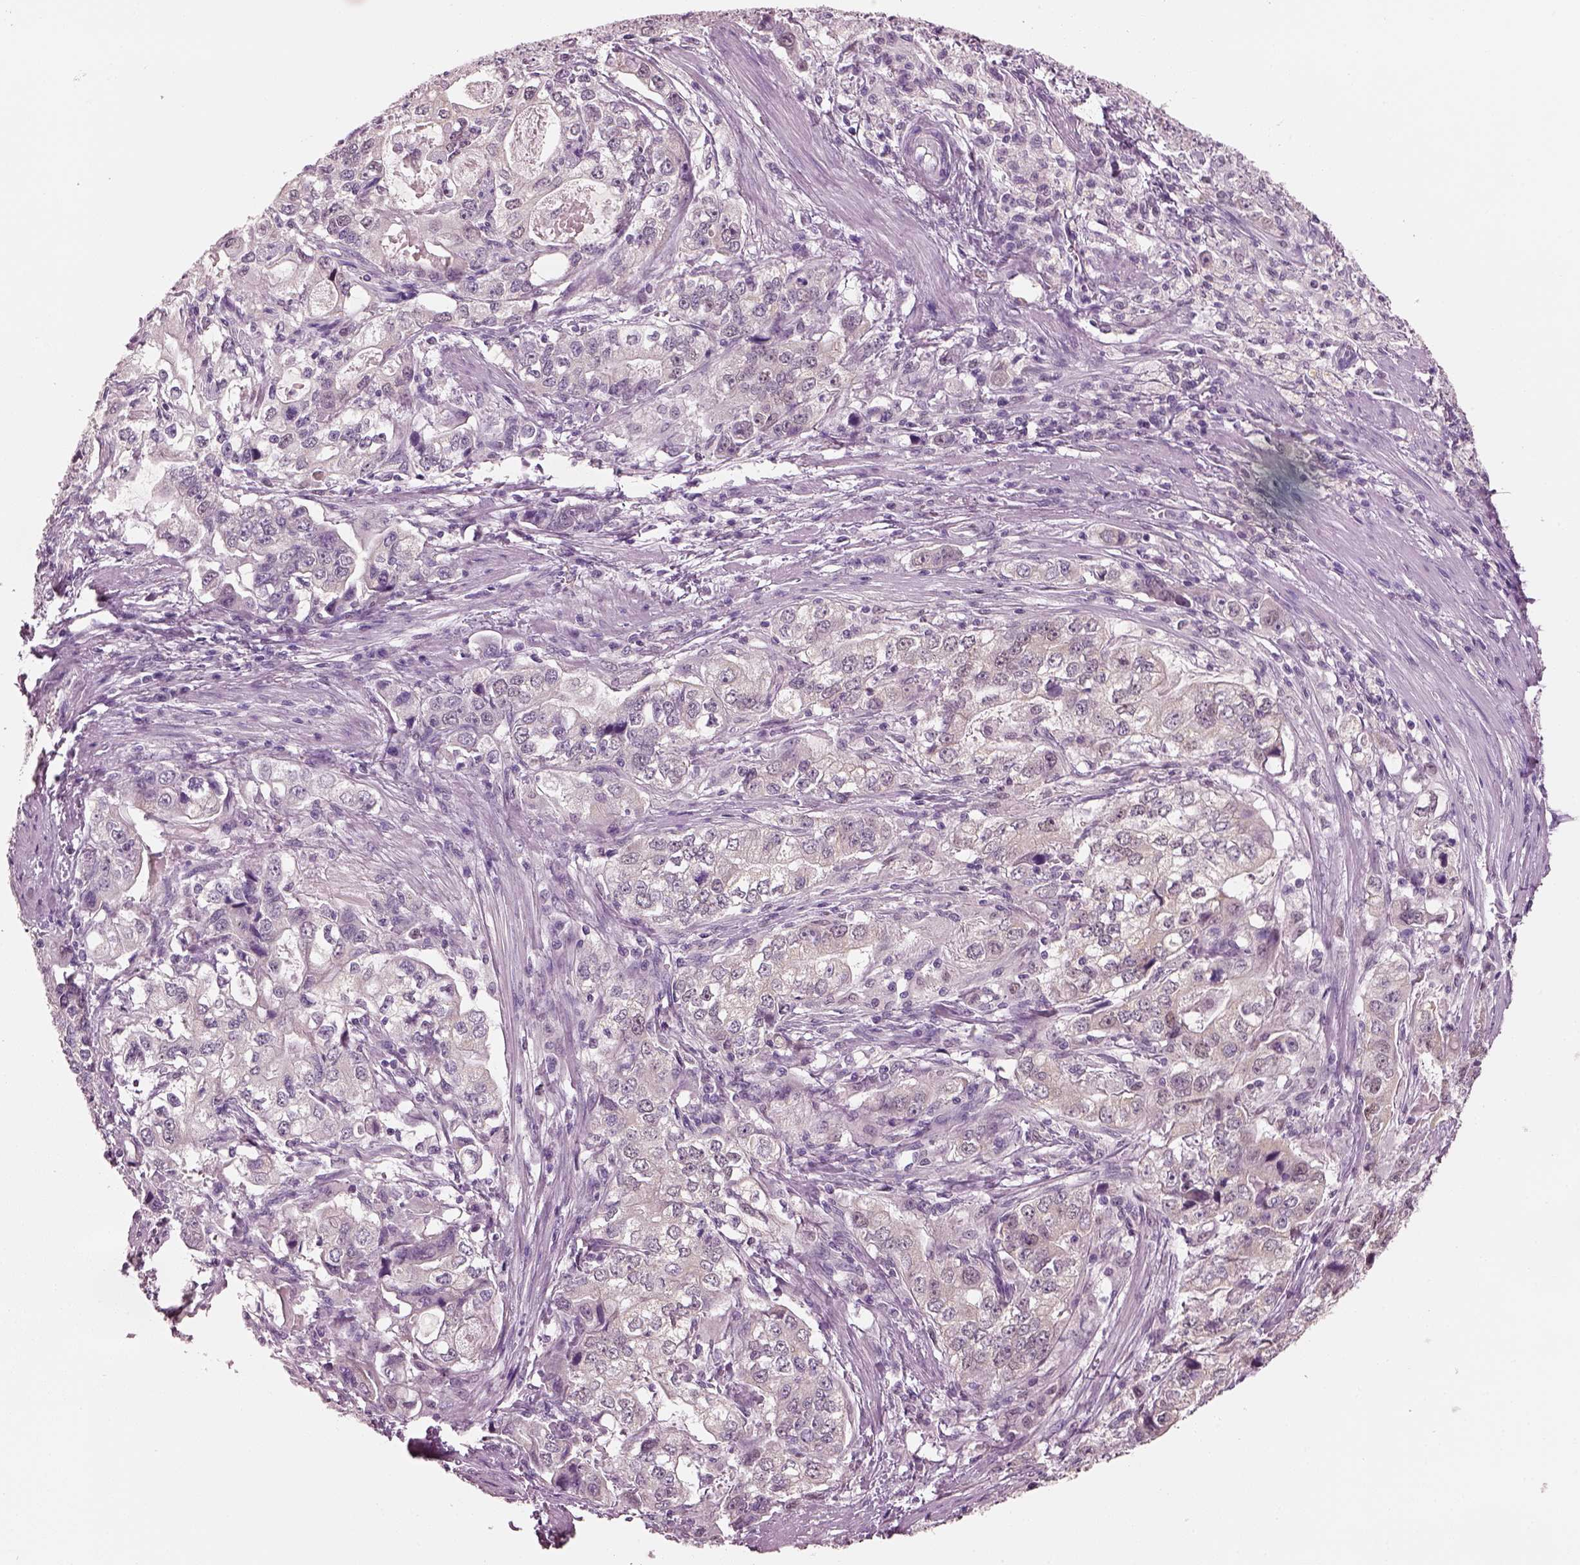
{"staining": {"intensity": "negative", "quantity": "none", "location": "none"}, "tissue": "stomach cancer", "cell_type": "Tumor cells", "image_type": "cancer", "snomed": [{"axis": "morphology", "description": "Adenocarcinoma, NOS"}, {"axis": "topography", "description": "Stomach, lower"}], "caption": "Immunohistochemistry (IHC) of human stomach cancer exhibits no expression in tumor cells.", "gene": "ELSPBP1", "patient": {"sex": "female", "age": 72}}